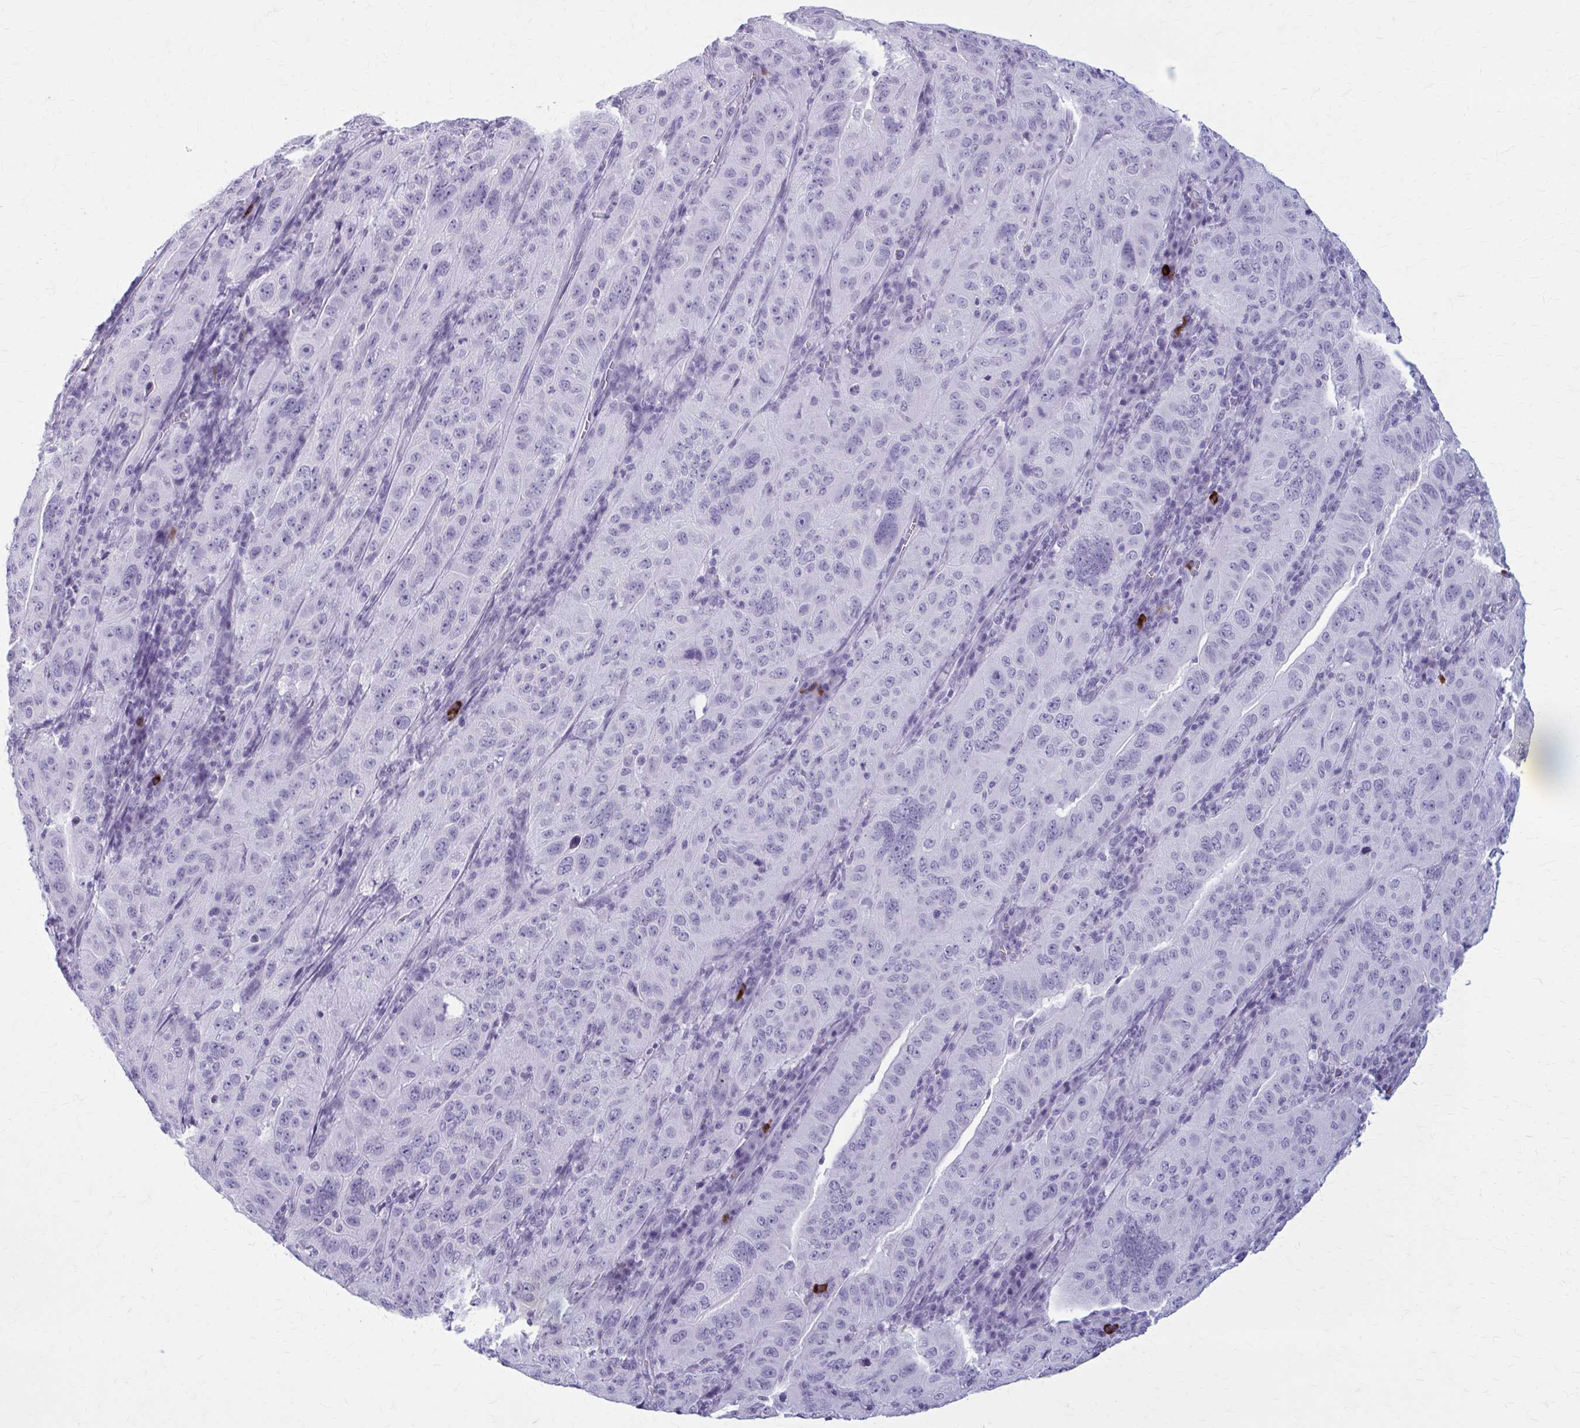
{"staining": {"intensity": "negative", "quantity": "none", "location": "none"}, "tissue": "pancreatic cancer", "cell_type": "Tumor cells", "image_type": "cancer", "snomed": [{"axis": "morphology", "description": "Adenocarcinoma, NOS"}, {"axis": "topography", "description": "Pancreas"}], "caption": "An immunohistochemistry (IHC) histopathology image of pancreatic cancer is shown. There is no staining in tumor cells of pancreatic cancer. (Brightfield microscopy of DAB (3,3'-diaminobenzidine) immunohistochemistry (IHC) at high magnification).", "gene": "ZDHHC7", "patient": {"sex": "male", "age": 63}}